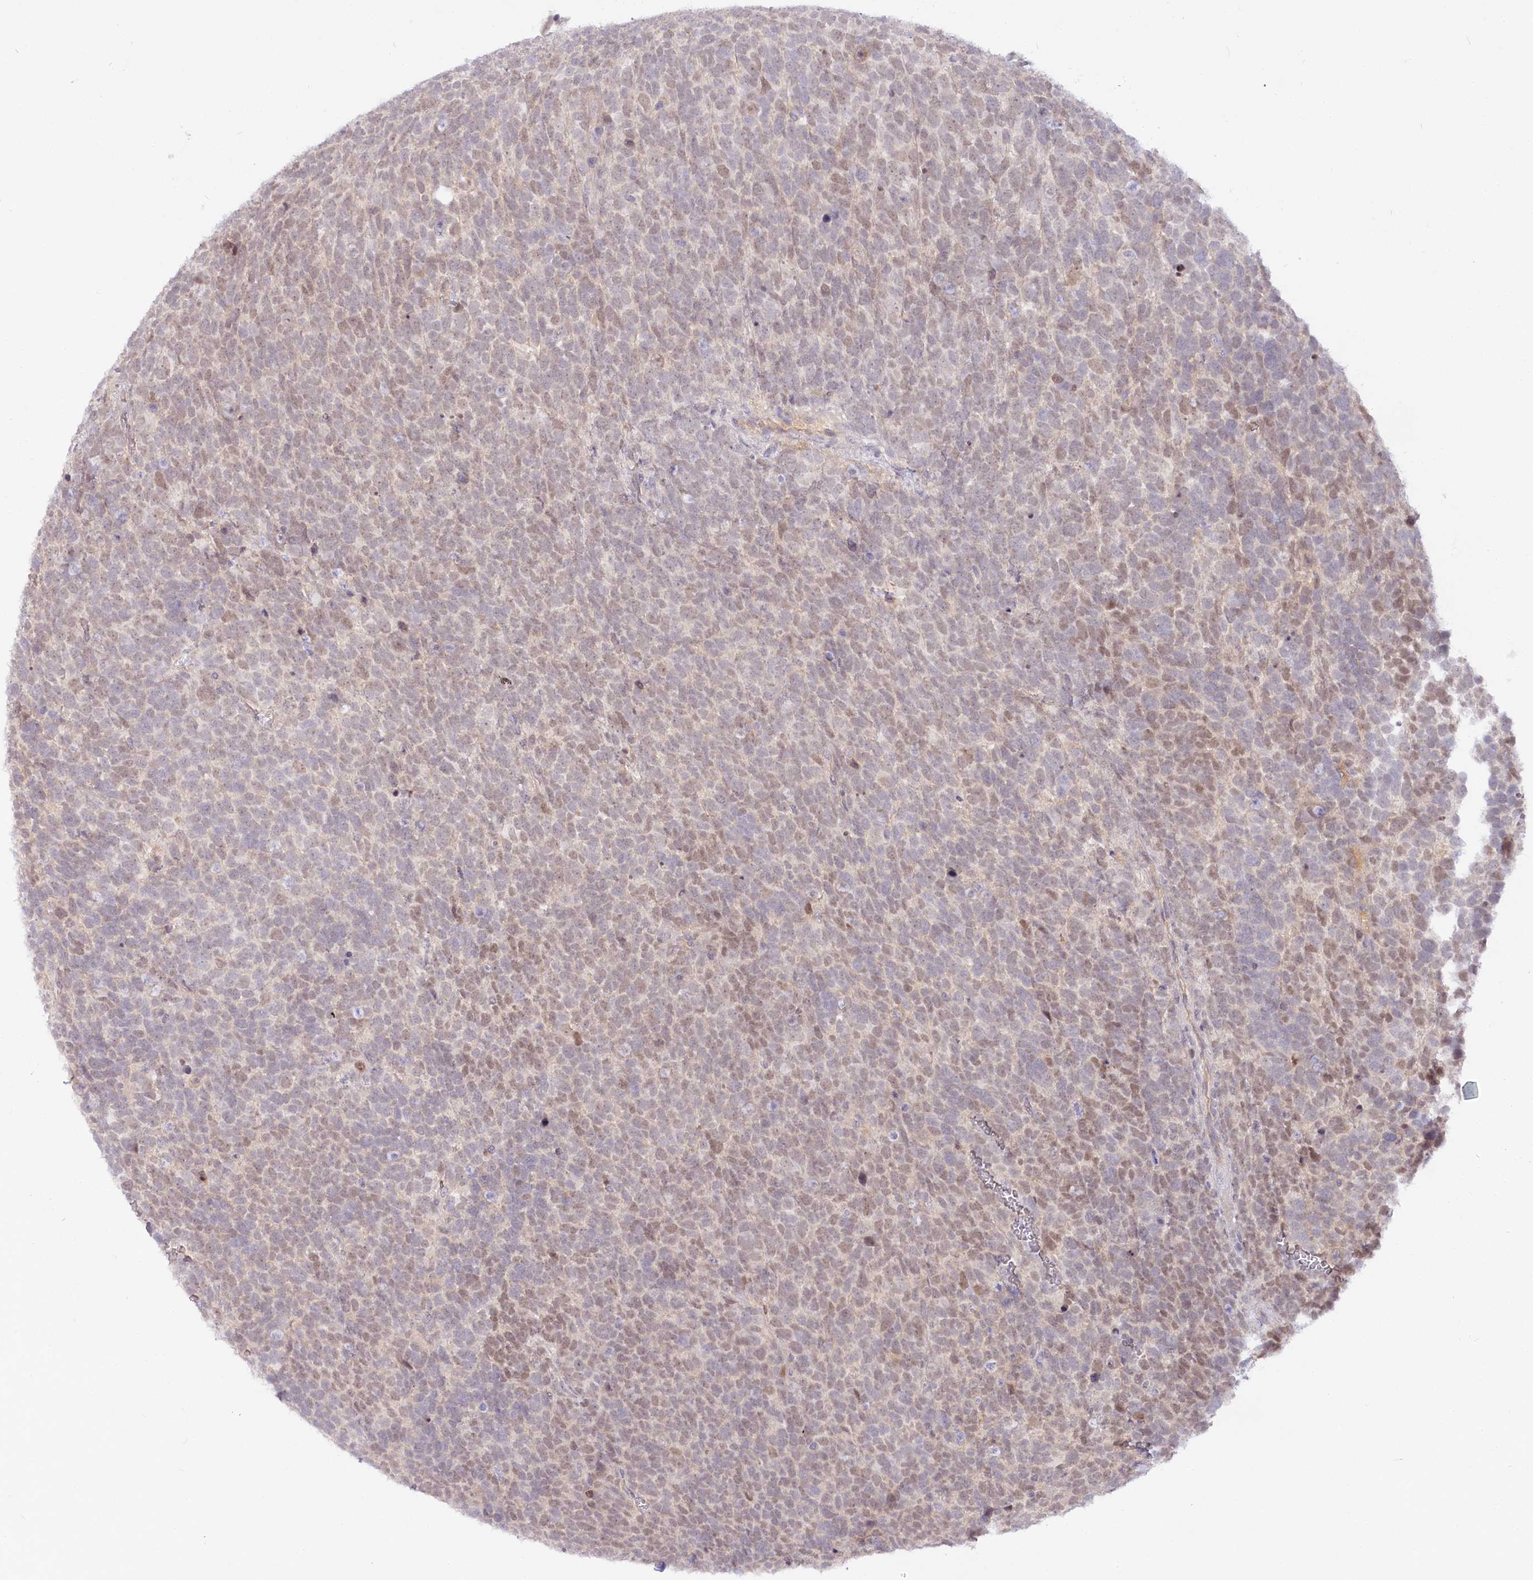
{"staining": {"intensity": "weak", "quantity": "25%-75%", "location": "nuclear"}, "tissue": "urothelial cancer", "cell_type": "Tumor cells", "image_type": "cancer", "snomed": [{"axis": "morphology", "description": "Urothelial carcinoma, High grade"}, {"axis": "topography", "description": "Urinary bladder"}], "caption": "An immunohistochemistry micrograph of tumor tissue is shown. Protein staining in brown shows weak nuclear positivity in urothelial cancer within tumor cells.", "gene": "EFHC2", "patient": {"sex": "female", "age": 82}}